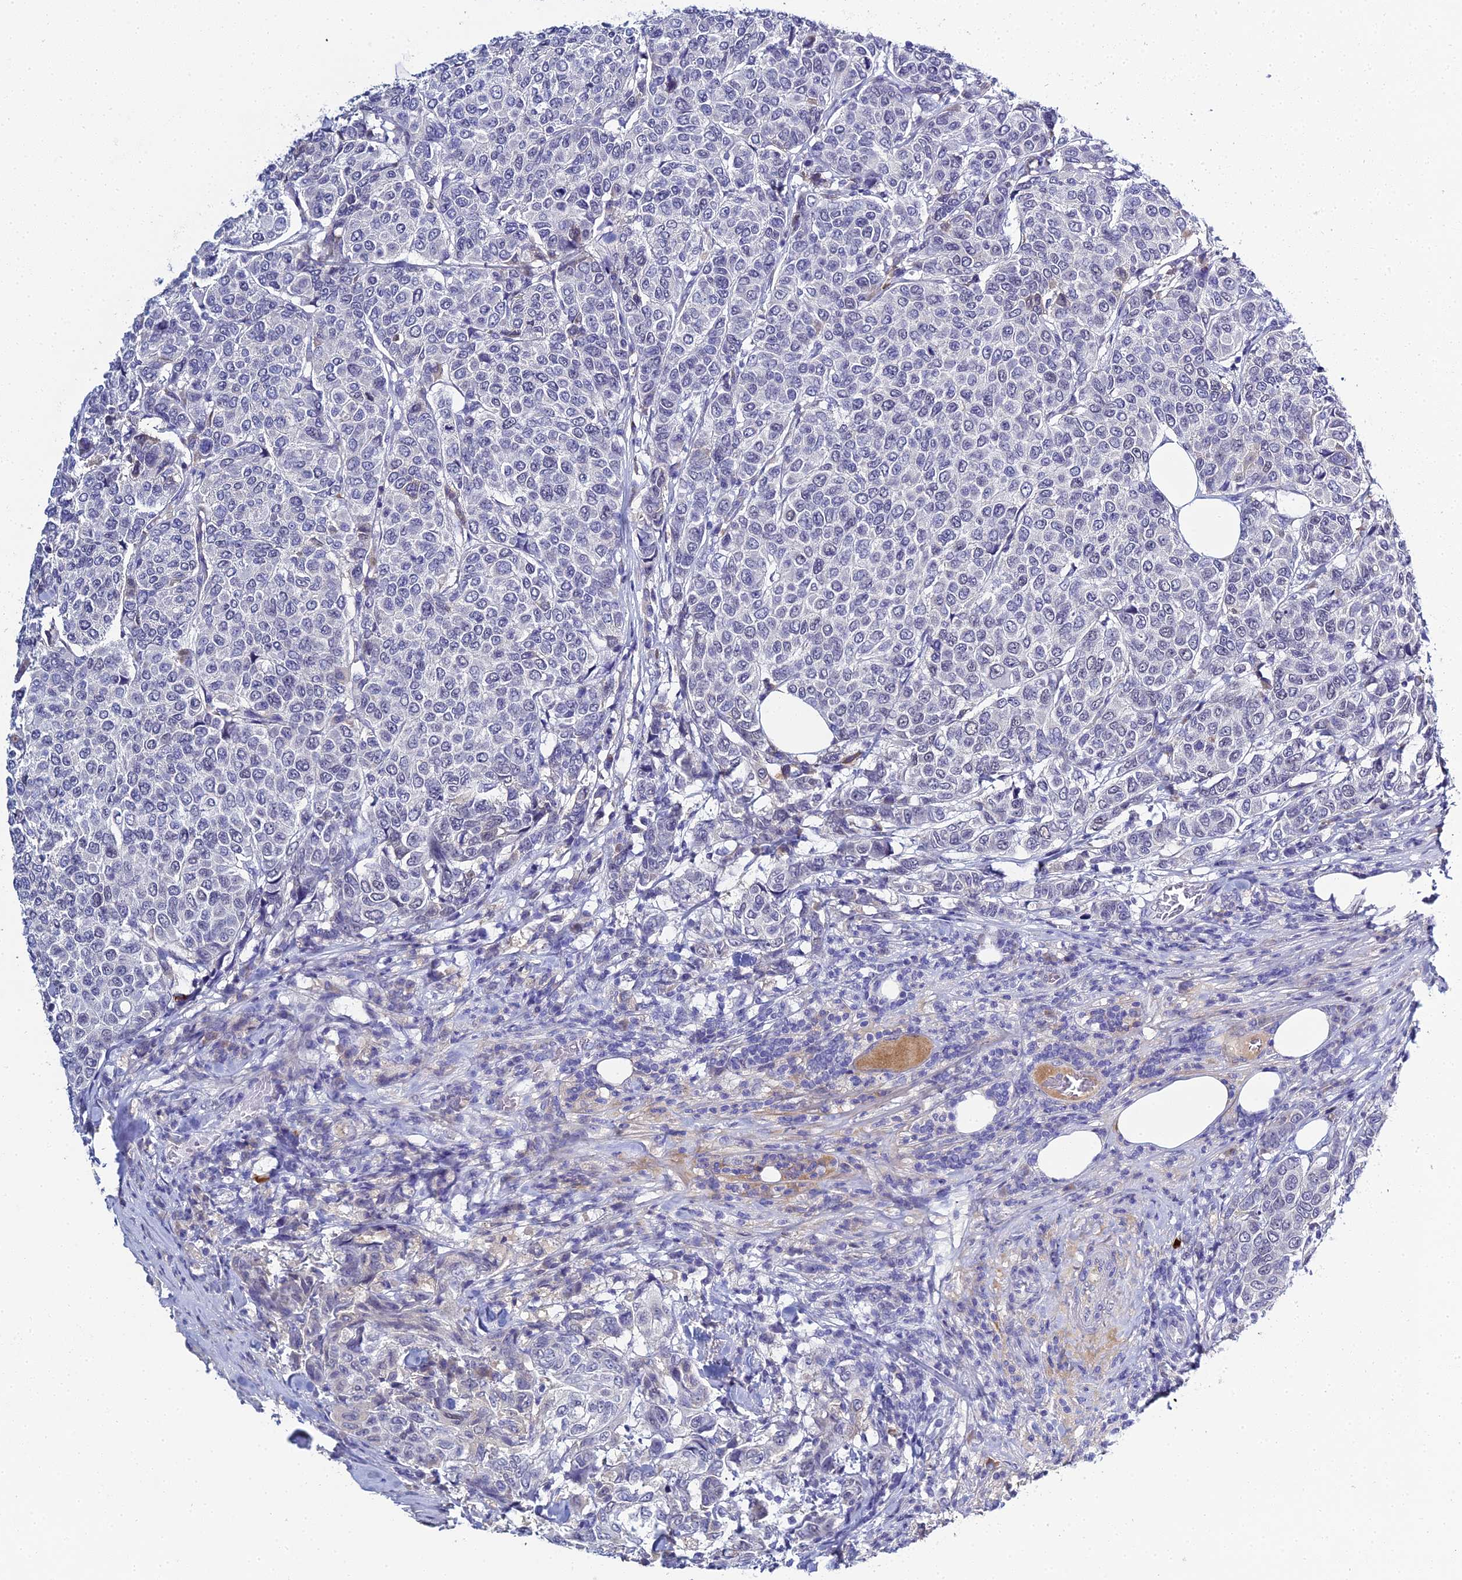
{"staining": {"intensity": "negative", "quantity": "none", "location": "none"}, "tissue": "breast cancer", "cell_type": "Tumor cells", "image_type": "cancer", "snomed": [{"axis": "morphology", "description": "Duct carcinoma"}, {"axis": "topography", "description": "Breast"}], "caption": "The photomicrograph reveals no staining of tumor cells in breast infiltrating ductal carcinoma. (DAB (3,3'-diaminobenzidine) immunohistochemistry visualized using brightfield microscopy, high magnification).", "gene": "MUC13", "patient": {"sex": "female", "age": 55}}